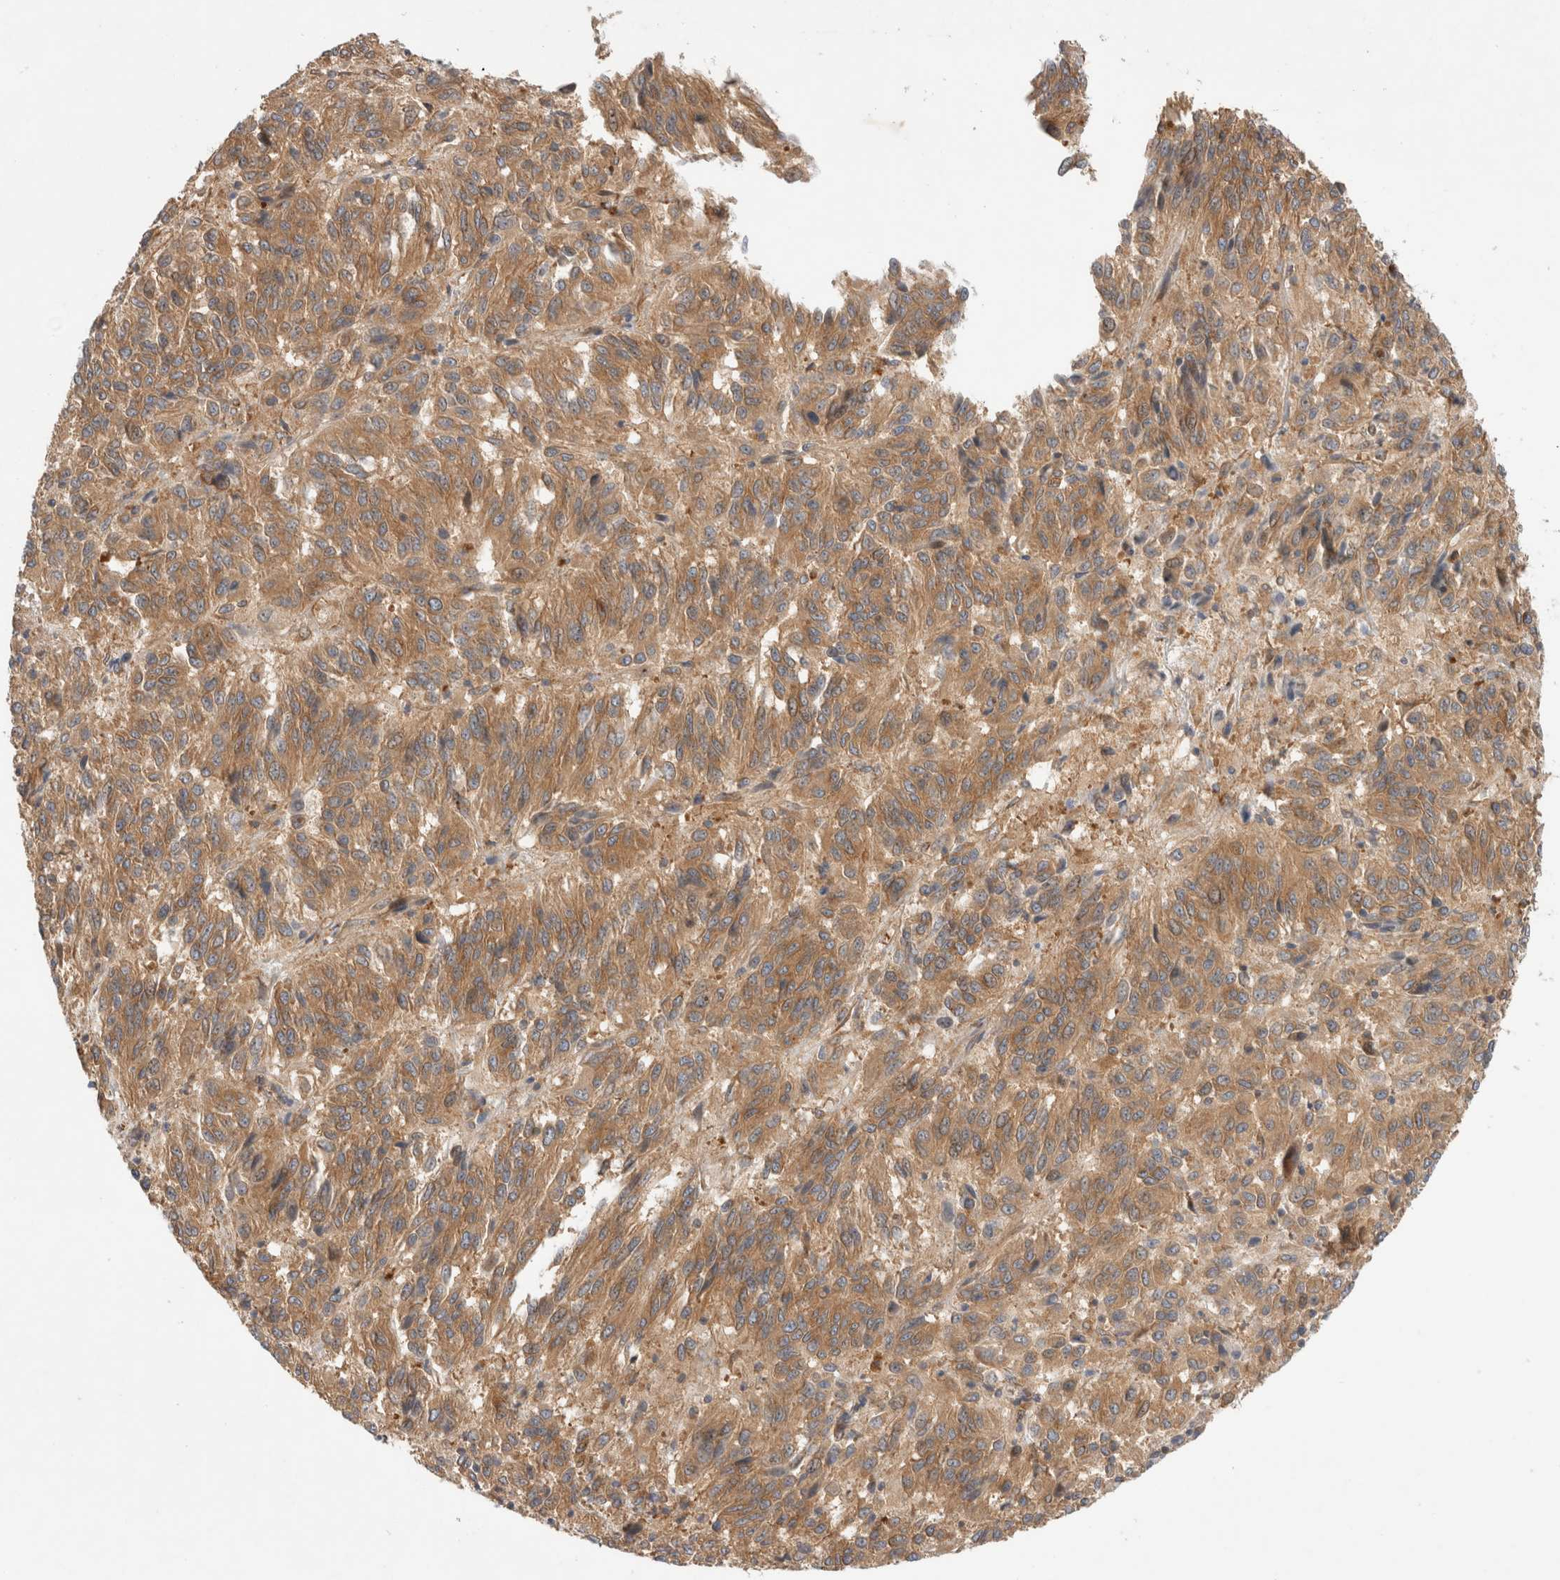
{"staining": {"intensity": "moderate", "quantity": ">75%", "location": "cytoplasmic/membranous"}, "tissue": "melanoma", "cell_type": "Tumor cells", "image_type": "cancer", "snomed": [{"axis": "morphology", "description": "Malignant melanoma, Metastatic site"}, {"axis": "topography", "description": "Lung"}], "caption": "A brown stain highlights moderate cytoplasmic/membranous expression of a protein in melanoma tumor cells.", "gene": "GPR150", "patient": {"sex": "male", "age": 64}}